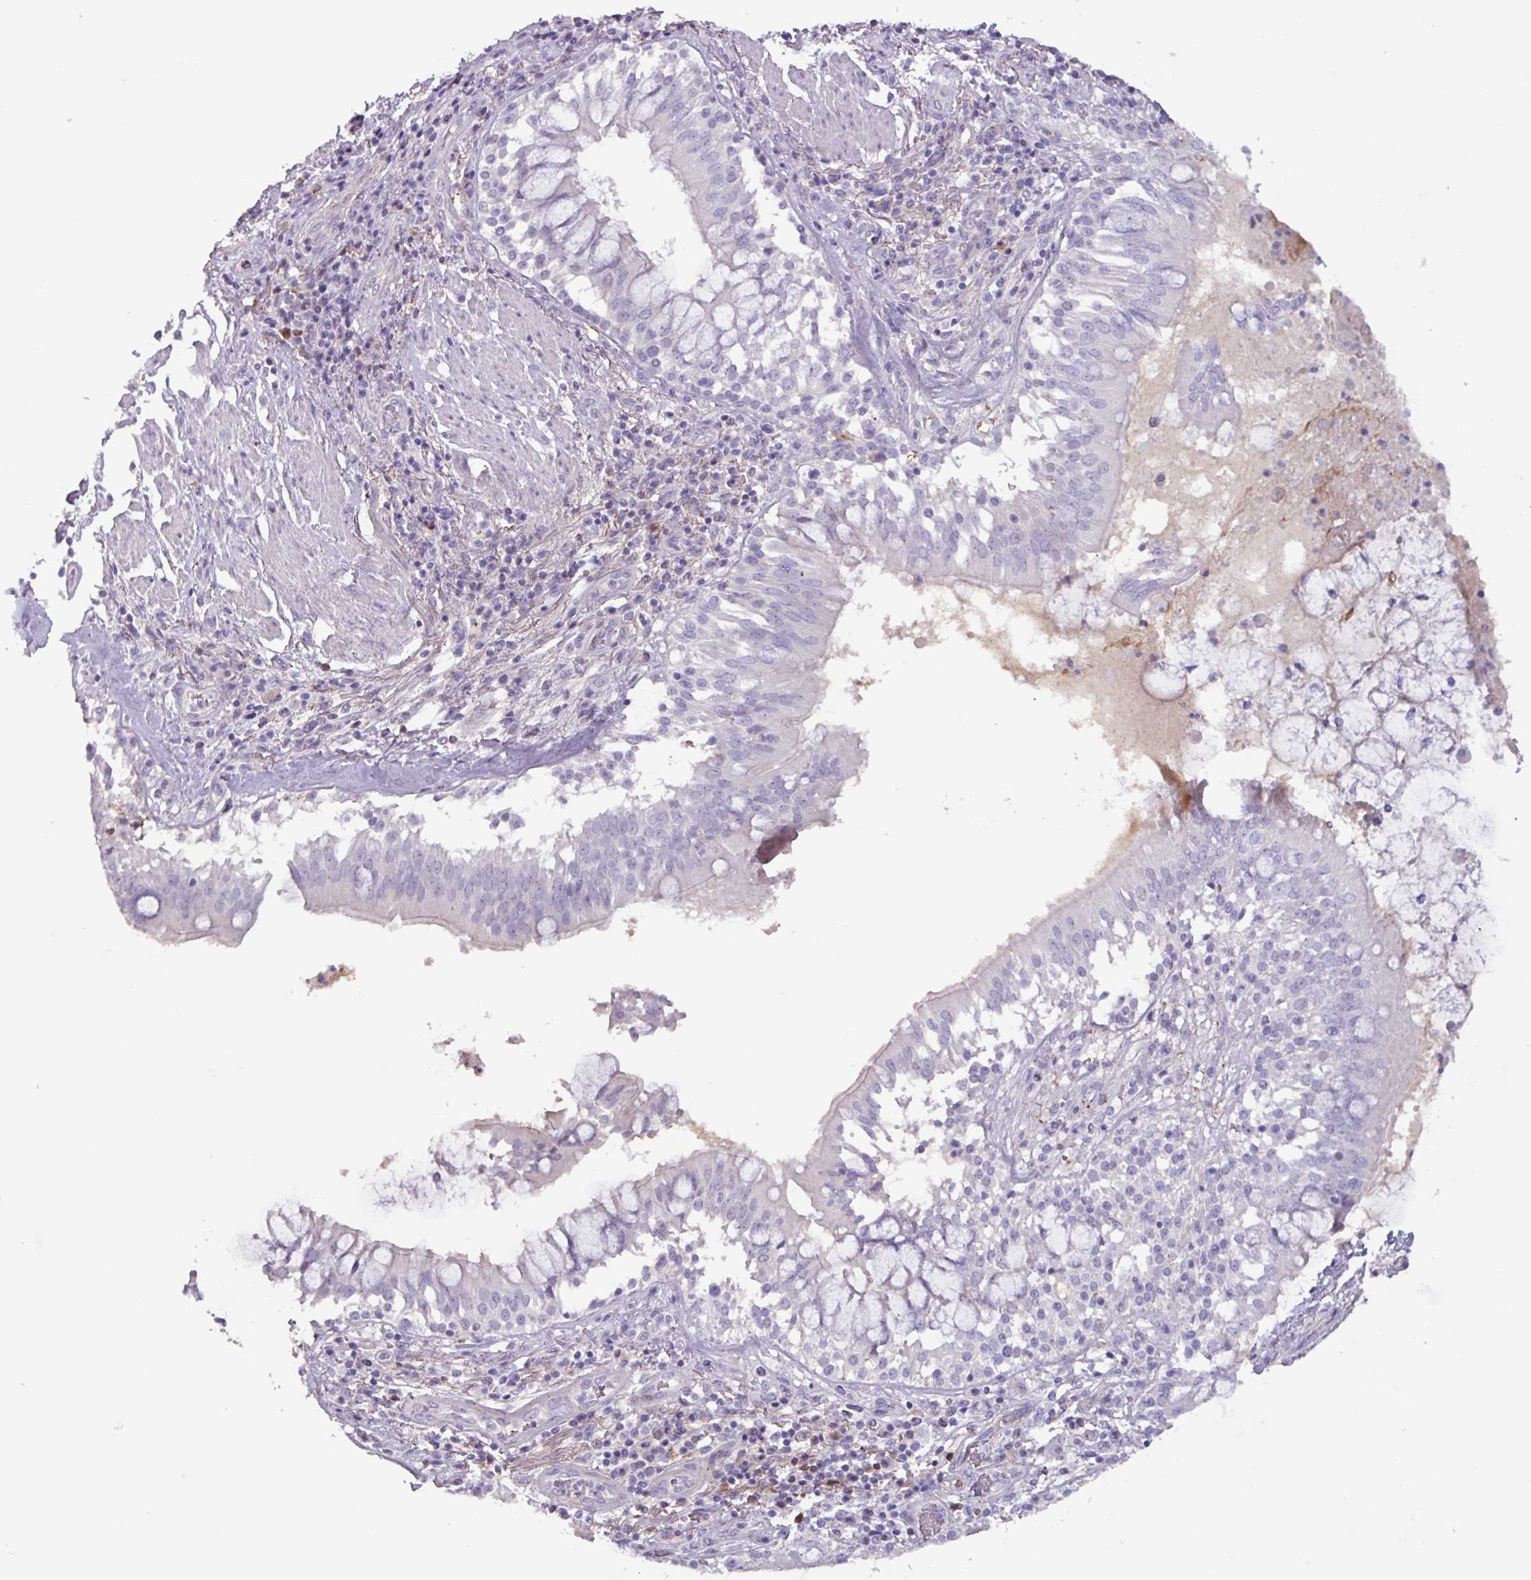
{"staining": {"intensity": "negative", "quantity": "none", "location": "none"}, "tissue": "adipose tissue", "cell_type": "Adipocytes", "image_type": "normal", "snomed": [{"axis": "morphology", "description": "Normal tissue, NOS"}, {"axis": "morphology", "description": "Squamous cell carcinoma, NOS"}, {"axis": "topography", "description": "Bronchus"}, {"axis": "topography", "description": "Lung"}], "caption": "IHC photomicrograph of unremarkable adipose tissue: adipose tissue stained with DAB demonstrates no significant protein staining in adipocytes.", "gene": "PLIN2", "patient": {"sex": "male", "age": 64}}